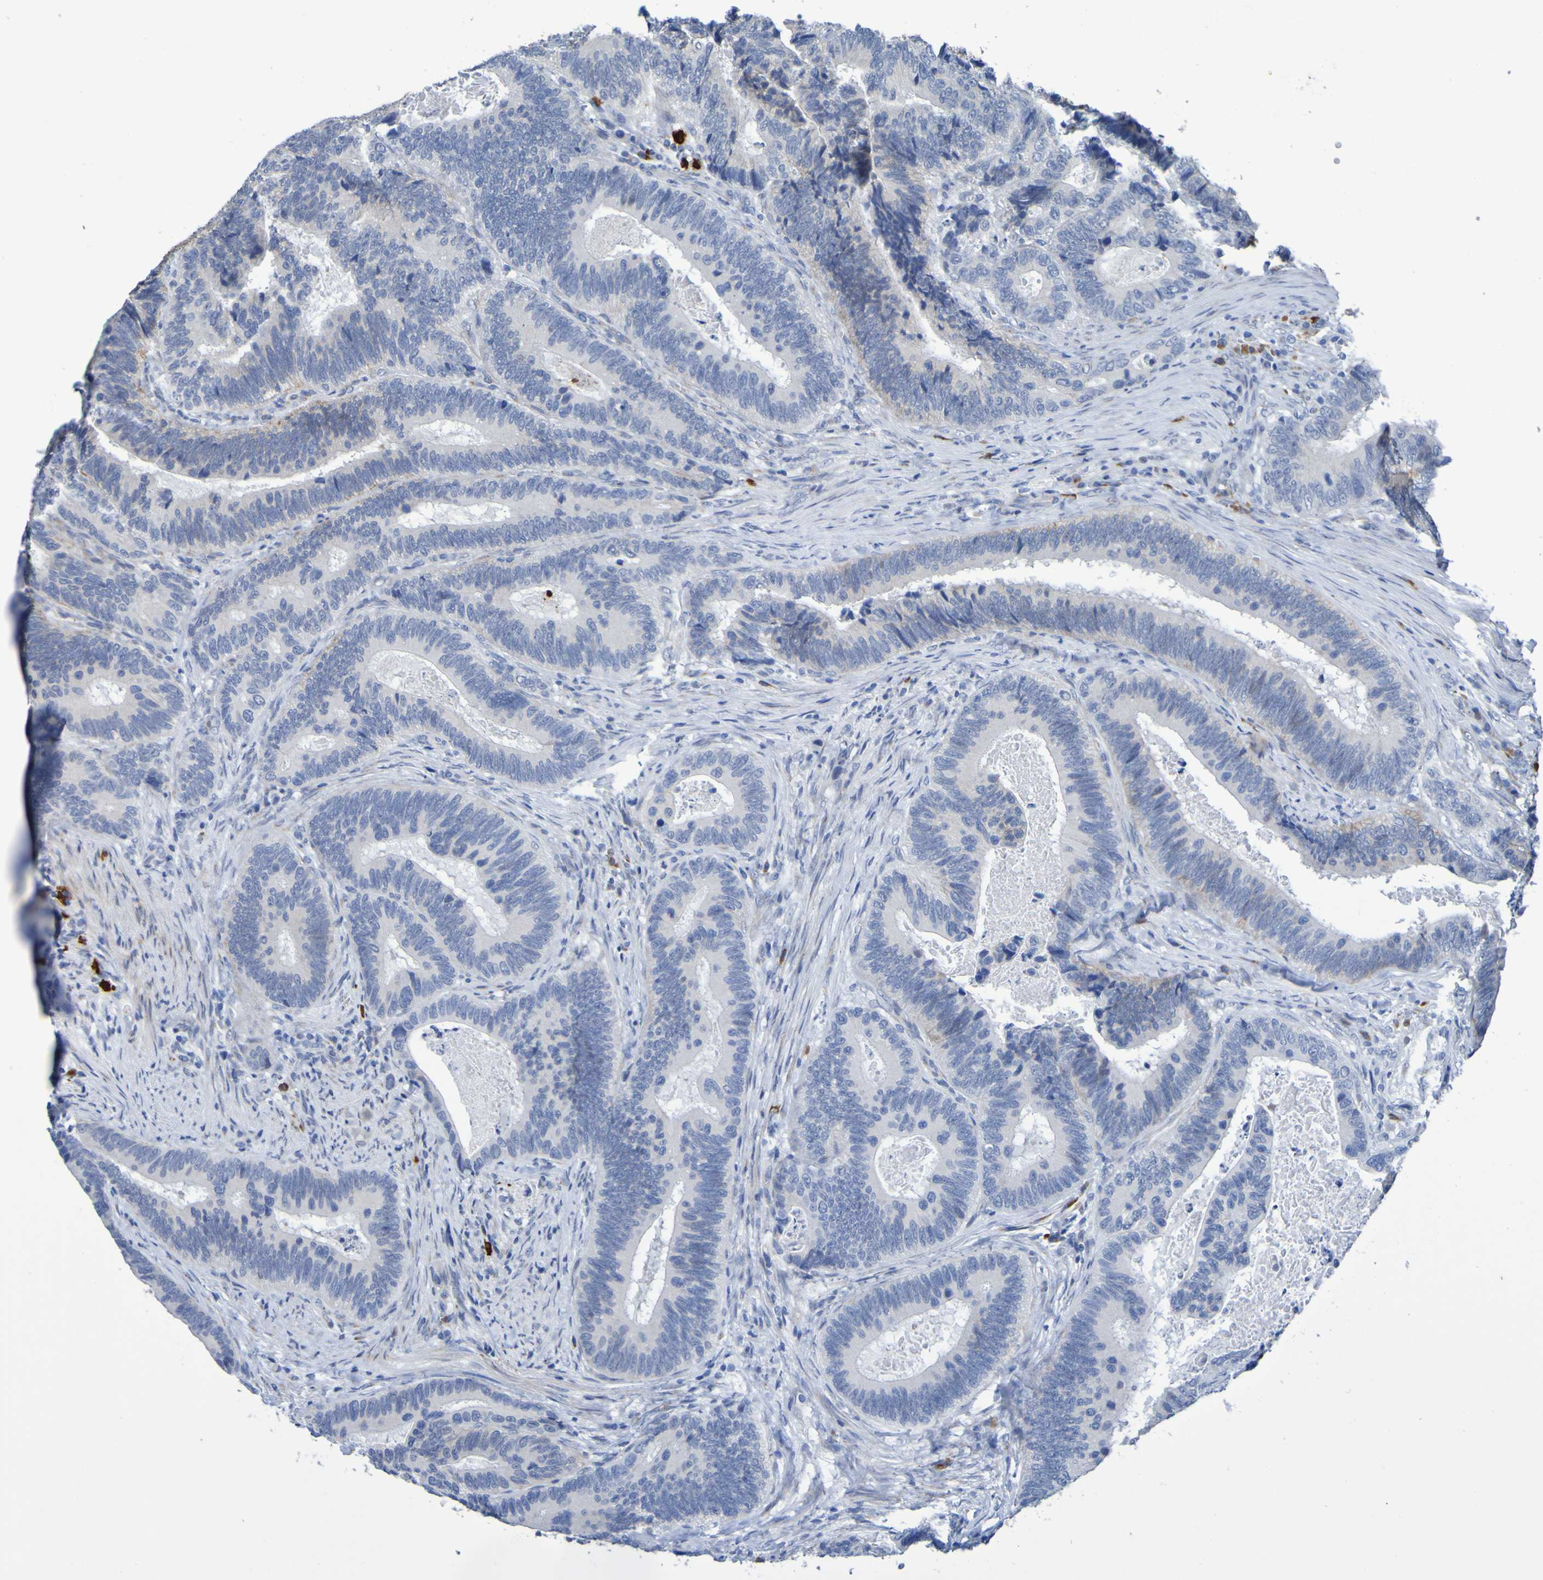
{"staining": {"intensity": "negative", "quantity": "none", "location": "none"}, "tissue": "colorectal cancer", "cell_type": "Tumor cells", "image_type": "cancer", "snomed": [{"axis": "morphology", "description": "Inflammation, NOS"}, {"axis": "morphology", "description": "Adenocarcinoma, NOS"}, {"axis": "topography", "description": "Colon"}], "caption": "Immunohistochemical staining of adenocarcinoma (colorectal) shows no significant expression in tumor cells.", "gene": "C11orf24", "patient": {"sex": "male", "age": 72}}